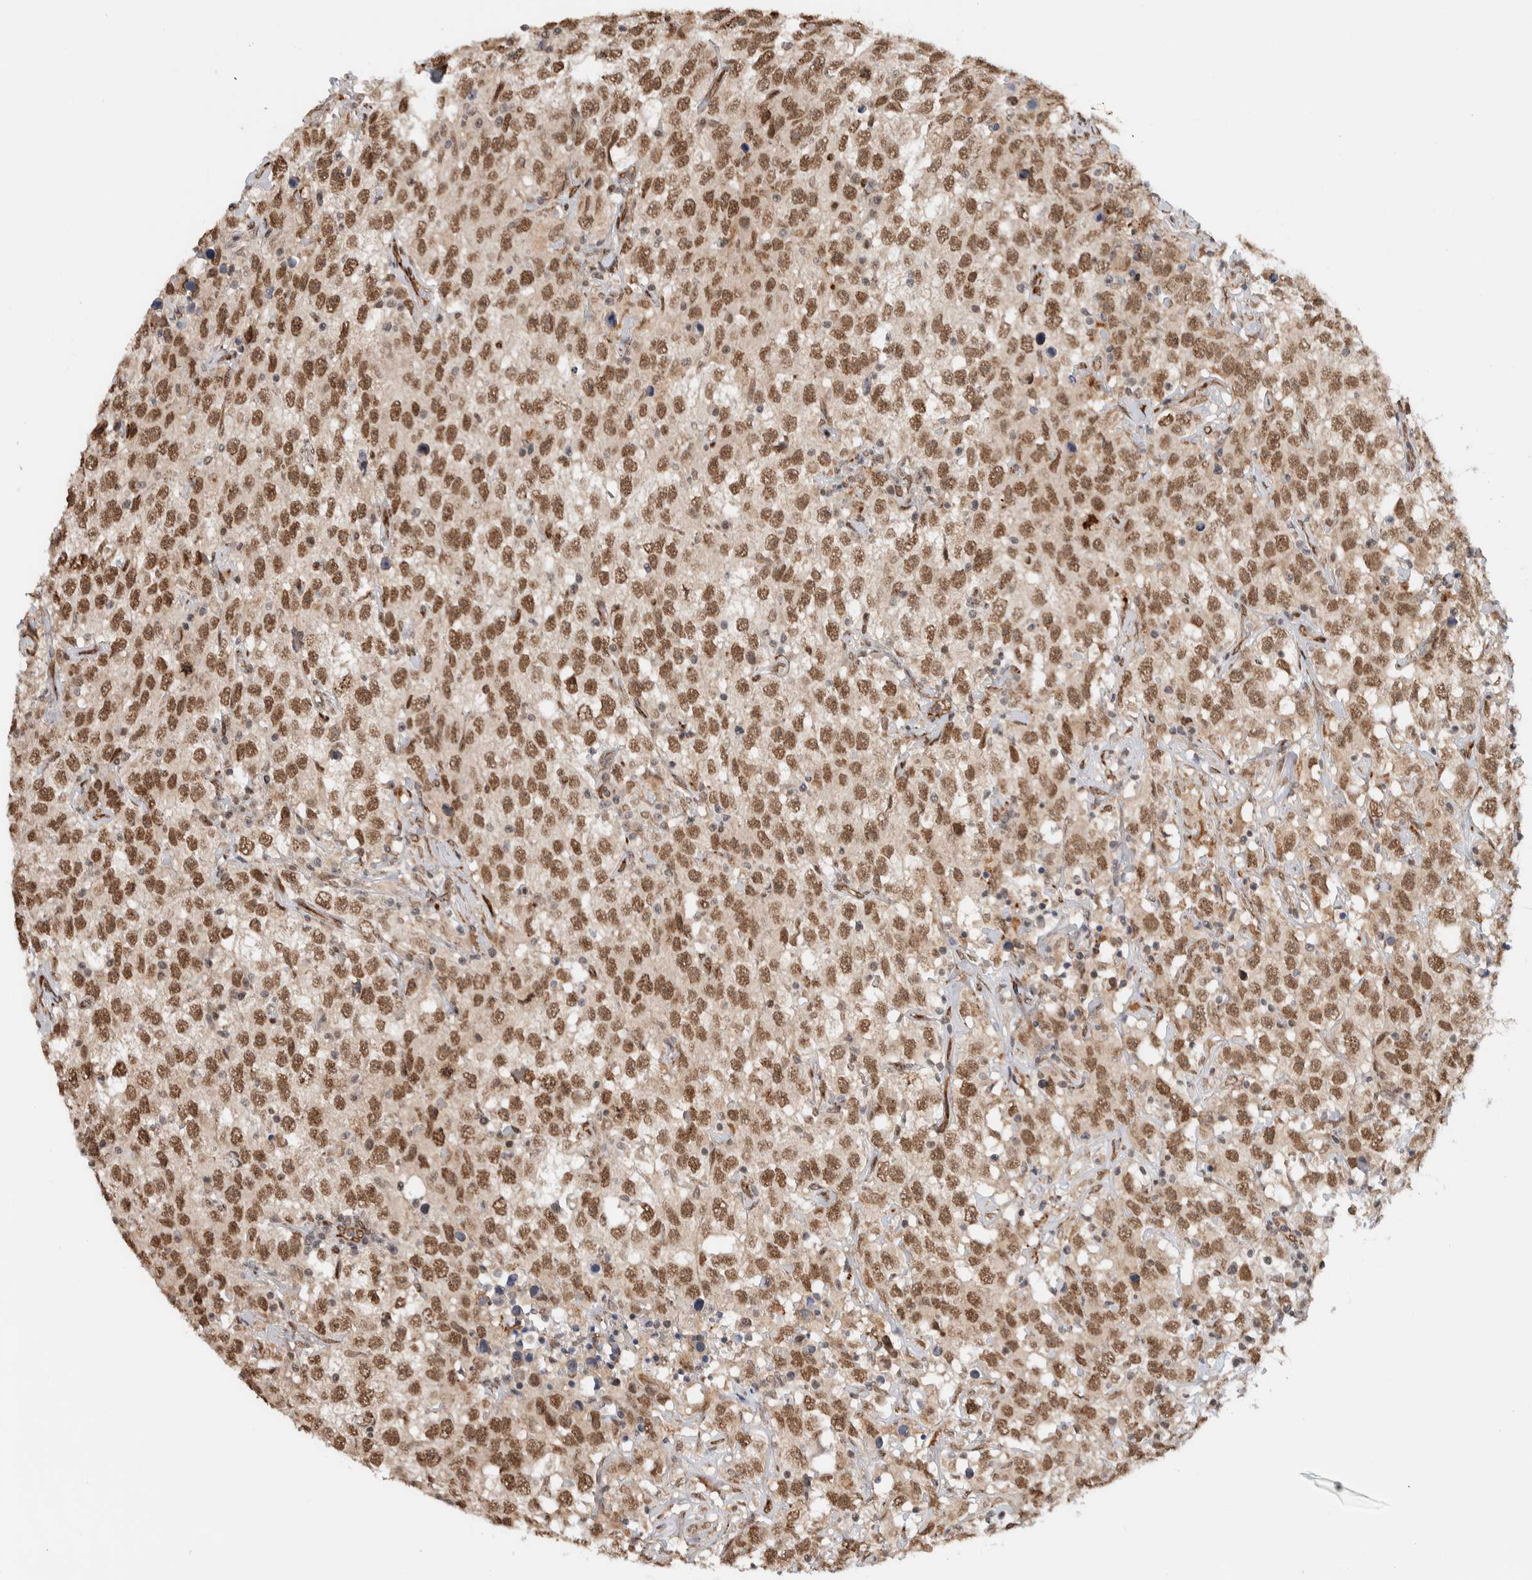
{"staining": {"intensity": "moderate", "quantity": ">75%", "location": "nuclear"}, "tissue": "testis cancer", "cell_type": "Tumor cells", "image_type": "cancer", "snomed": [{"axis": "morphology", "description": "Seminoma, NOS"}, {"axis": "topography", "description": "Testis"}], "caption": "This image displays testis cancer (seminoma) stained with immunohistochemistry (IHC) to label a protein in brown. The nuclear of tumor cells show moderate positivity for the protein. Nuclei are counter-stained blue.", "gene": "TNRC18", "patient": {"sex": "male", "age": 41}}